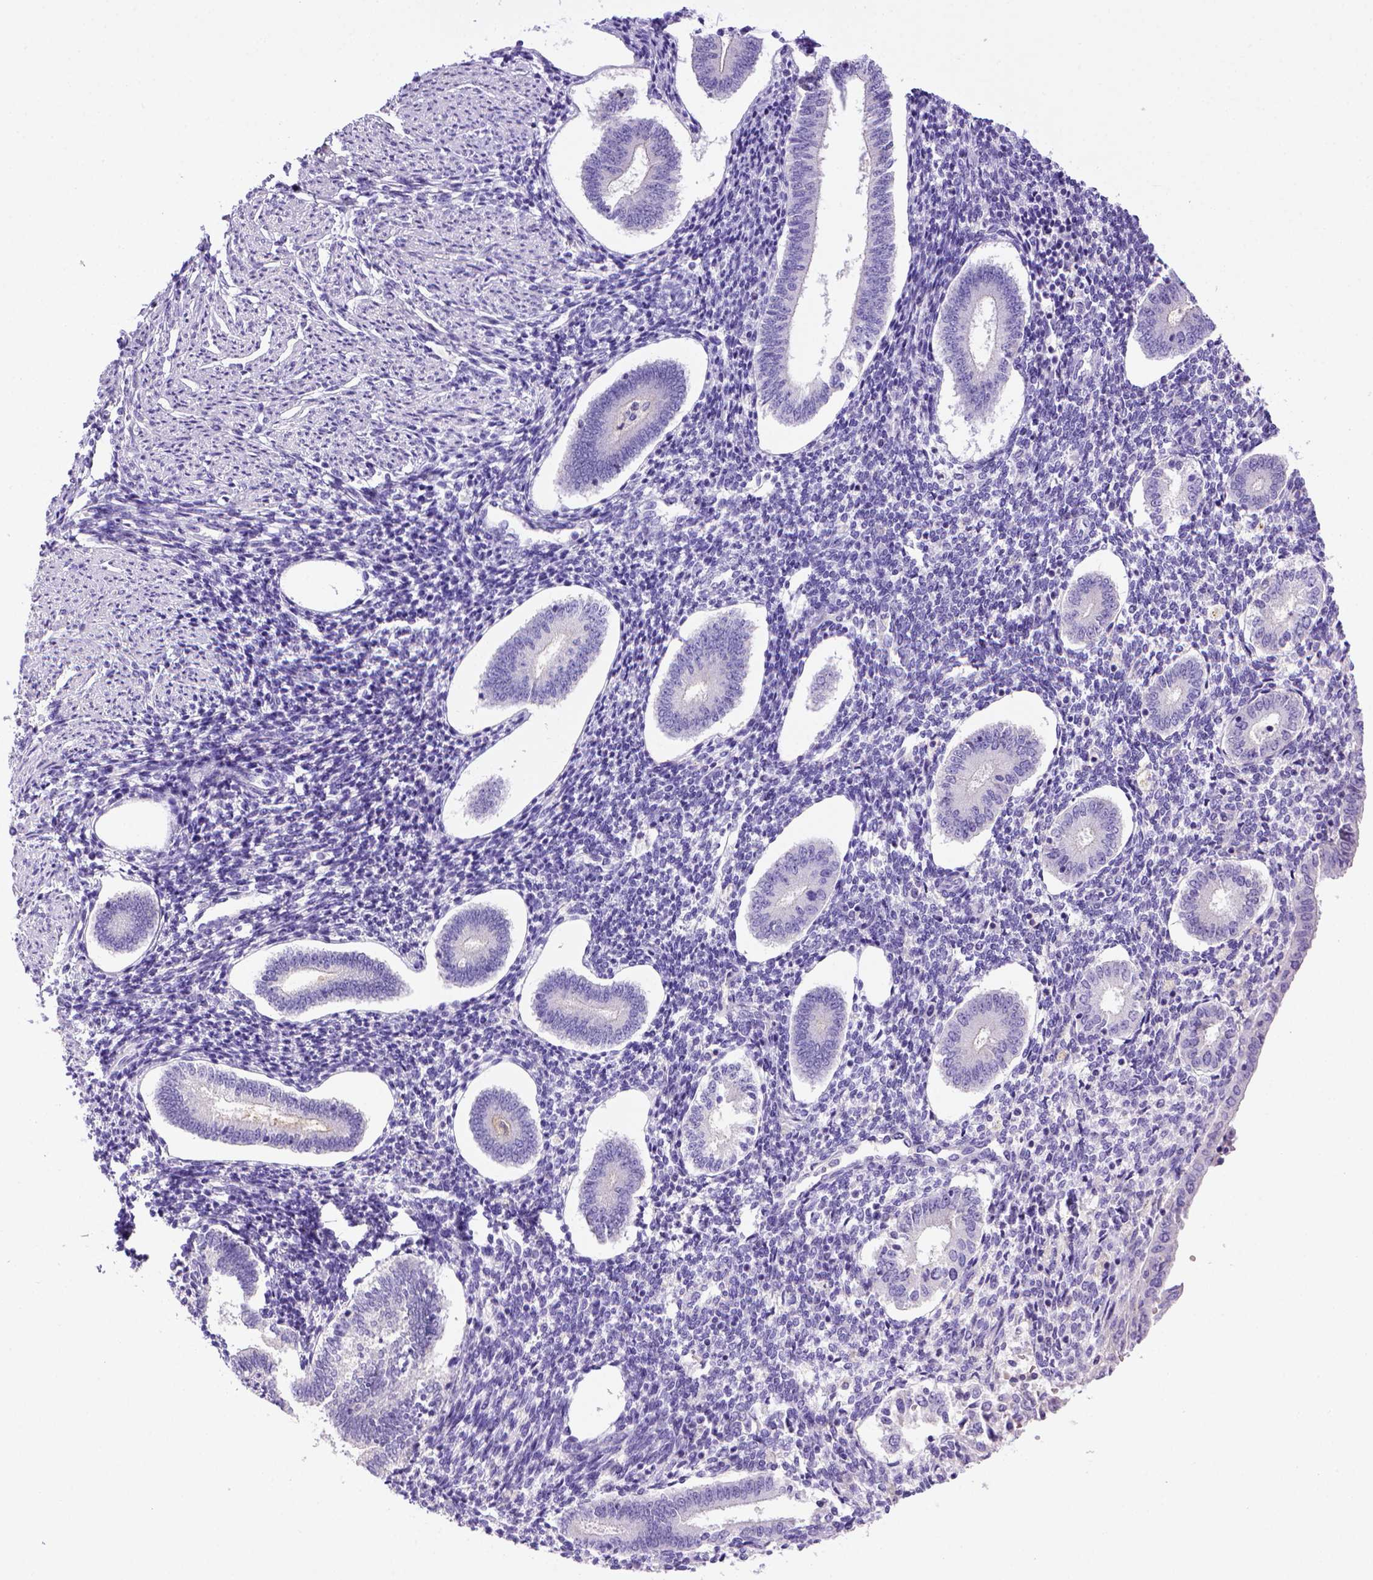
{"staining": {"intensity": "negative", "quantity": "none", "location": "none"}, "tissue": "endometrium", "cell_type": "Cells in endometrial stroma", "image_type": "normal", "snomed": [{"axis": "morphology", "description": "Normal tissue, NOS"}, {"axis": "topography", "description": "Endometrium"}], "caption": "The IHC image has no significant positivity in cells in endometrial stroma of endometrium. The staining was performed using DAB to visualize the protein expression in brown, while the nuclei were stained in blue with hematoxylin (Magnification: 20x).", "gene": "BAAT", "patient": {"sex": "female", "age": 40}}